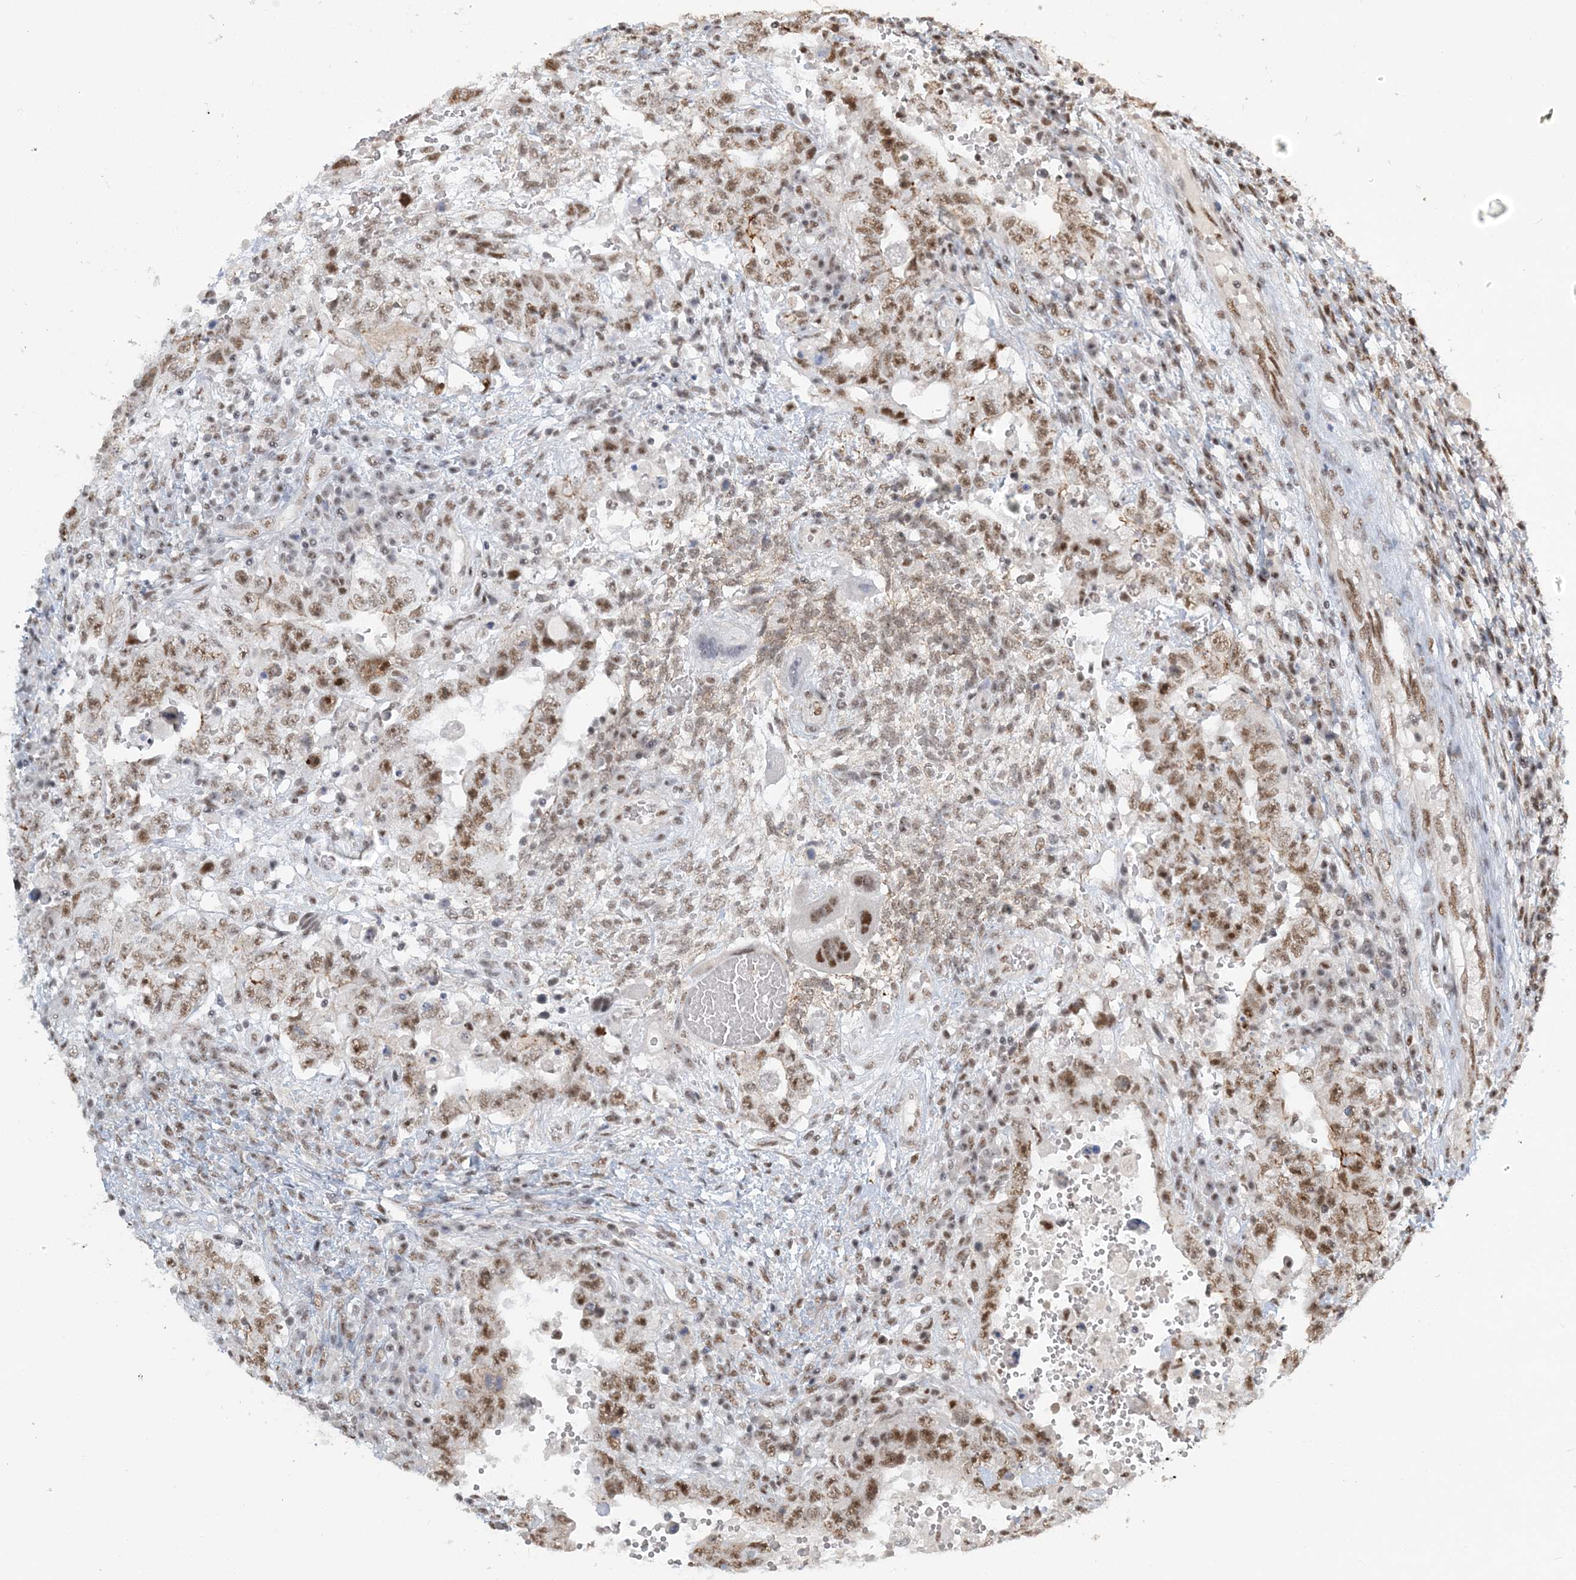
{"staining": {"intensity": "moderate", "quantity": ">75%", "location": "nuclear"}, "tissue": "testis cancer", "cell_type": "Tumor cells", "image_type": "cancer", "snomed": [{"axis": "morphology", "description": "Carcinoma, Embryonal, NOS"}, {"axis": "topography", "description": "Testis"}], "caption": "Embryonal carcinoma (testis) stained for a protein reveals moderate nuclear positivity in tumor cells.", "gene": "PLRG1", "patient": {"sex": "male", "age": 26}}